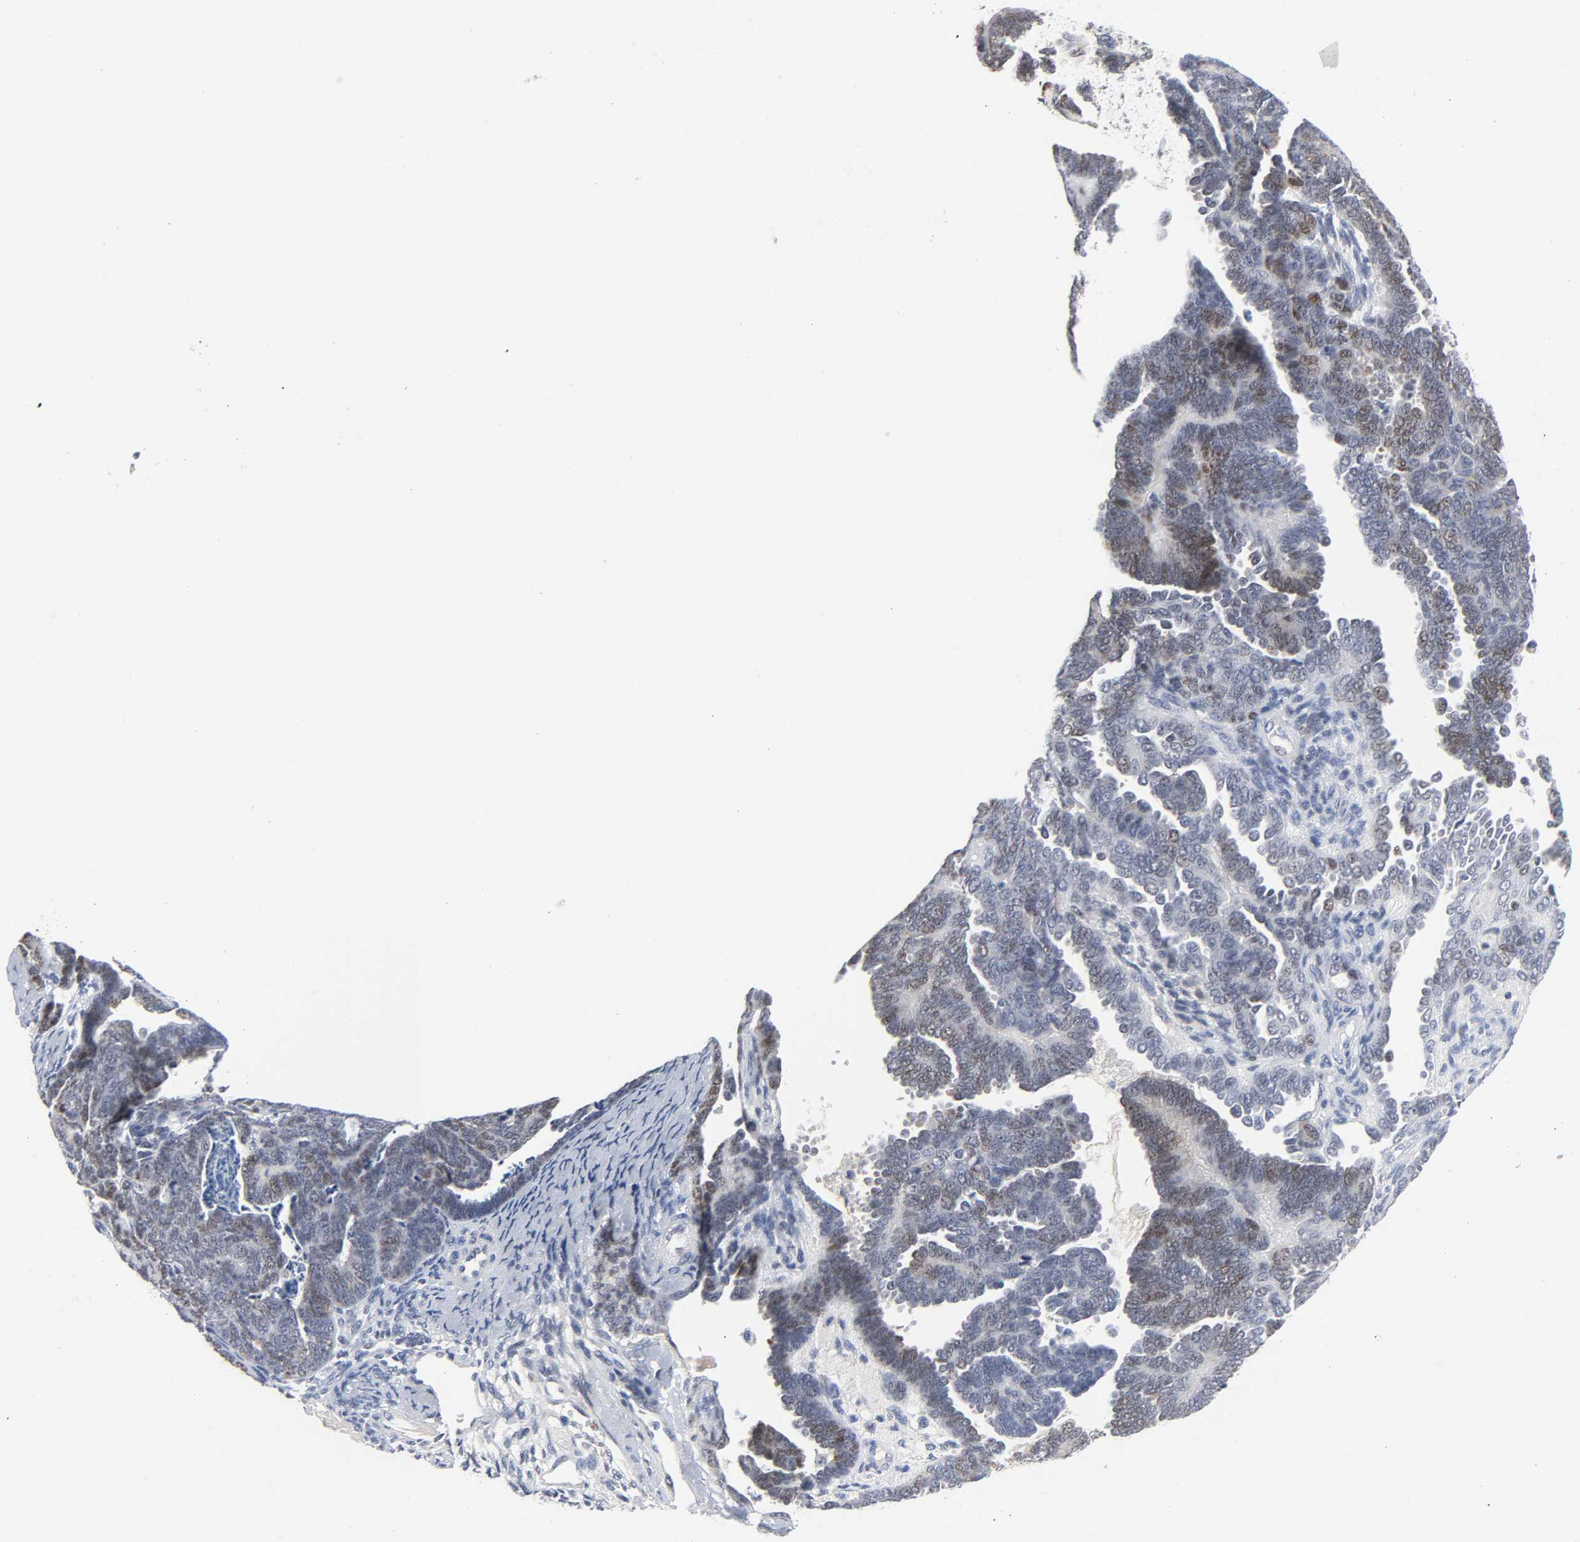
{"staining": {"intensity": "weak", "quantity": "25%-75%", "location": "nuclear"}, "tissue": "endometrial cancer", "cell_type": "Tumor cells", "image_type": "cancer", "snomed": [{"axis": "morphology", "description": "Neoplasm, malignant, NOS"}, {"axis": "topography", "description": "Endometrium"}], "caption": "A brown stain shows weak nuclear positivity of a protein in endometrial cancer tumor cells.", "gene": "WEE1", "patient": {"sex": "female", "age": 74}}